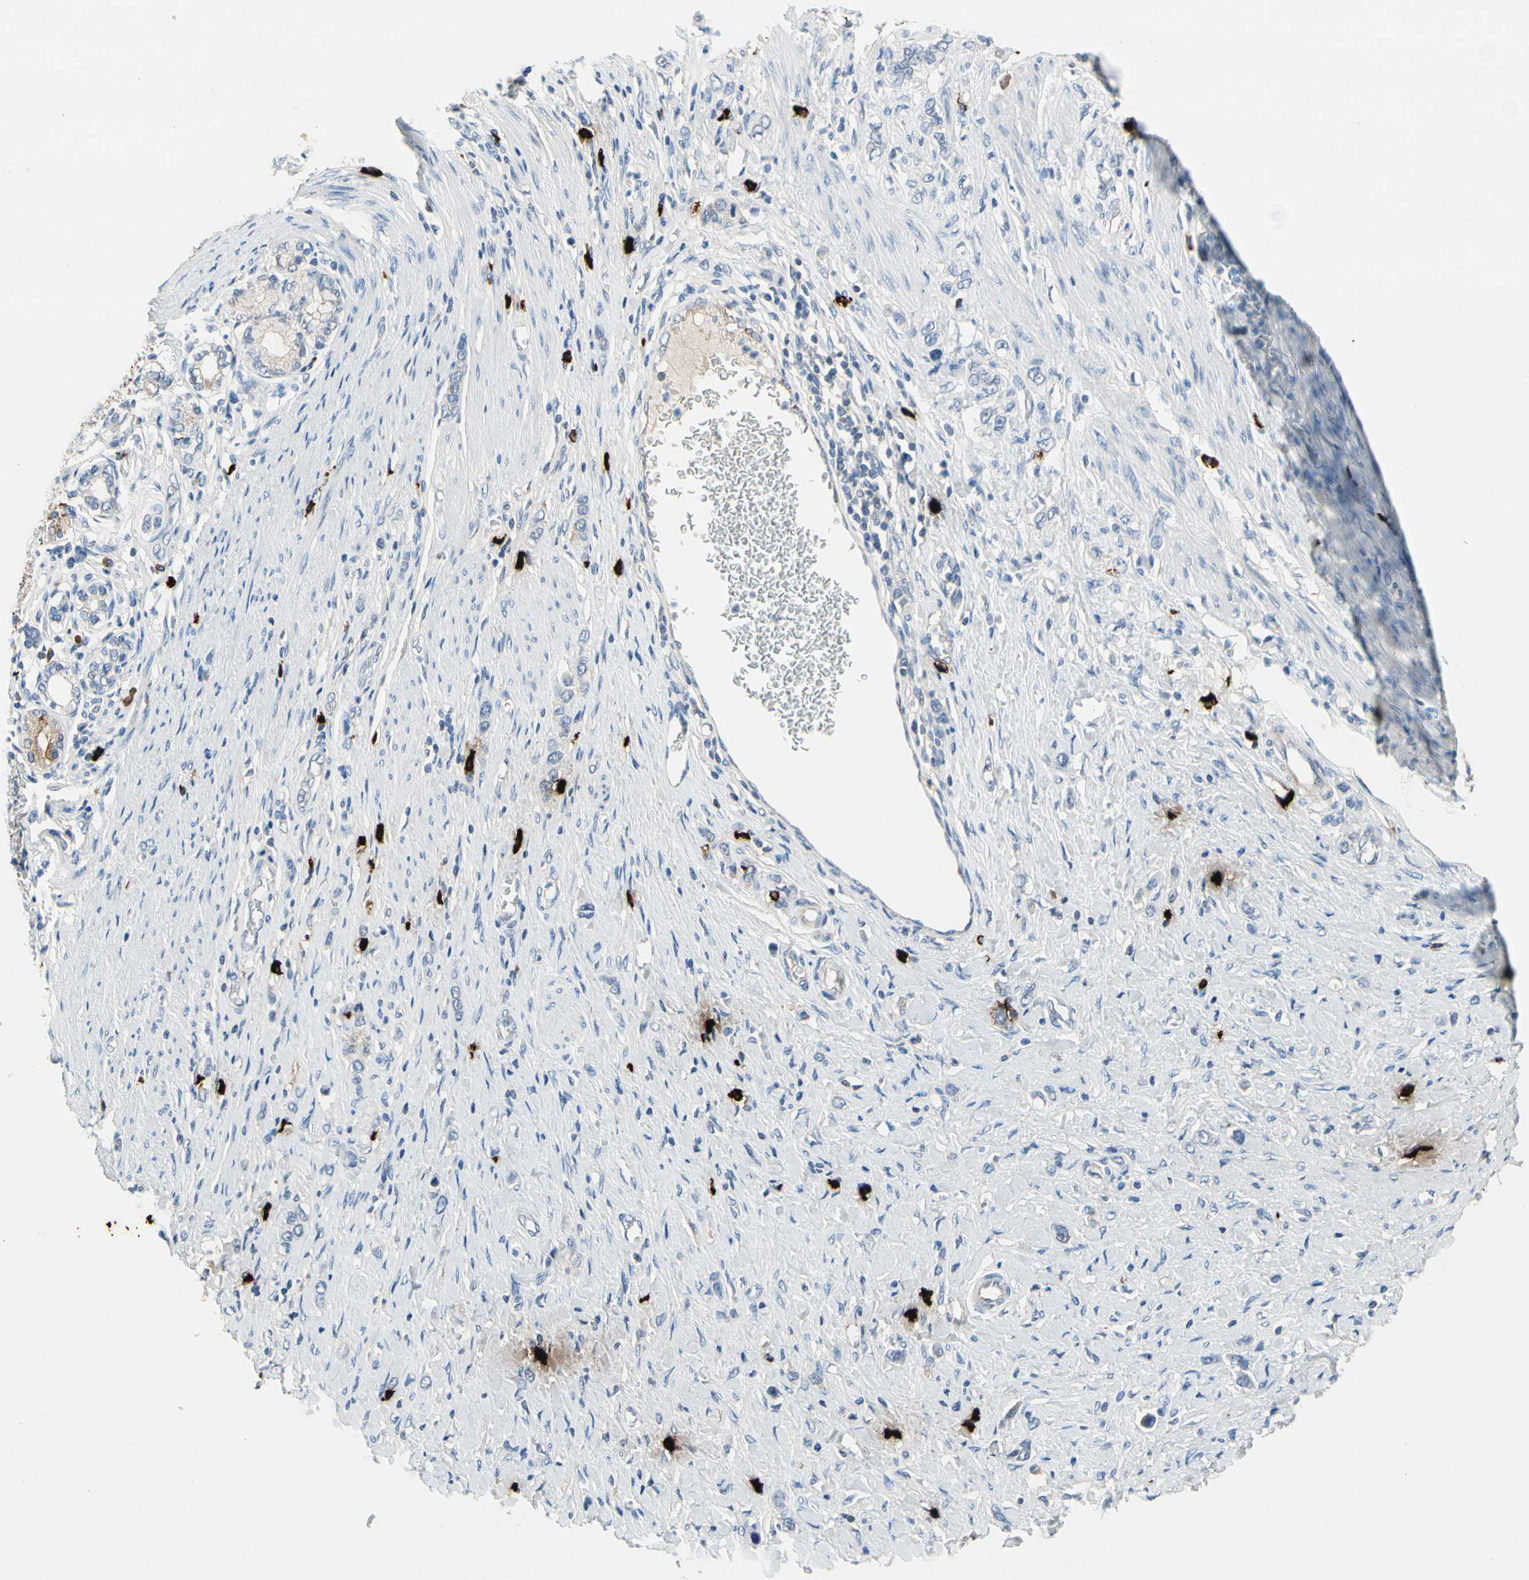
{"staining": {"intensity": "negative", "quantity": "none", "location": "none"}, "tissue": "stomach cancer", "cell_type": "Tumor cells", "image_type": "cancer", "snomed": [{"axis": "morphology", "description": "Normal tissue, NOS"}, {"axis": "morphology", "description": "Adenocarcinoma, NOS"}, {"axis": "topography", "description": "Stomach, upper"}, {"axis": "topography", "description": "Stomach"}], "caption": "This is an immunohistochemistry micrograph of stomach adenocarcinoma. There is no staining in tumor cells.", "gene": "CPA3", "patient": {"sex": "female", "age": 65}}